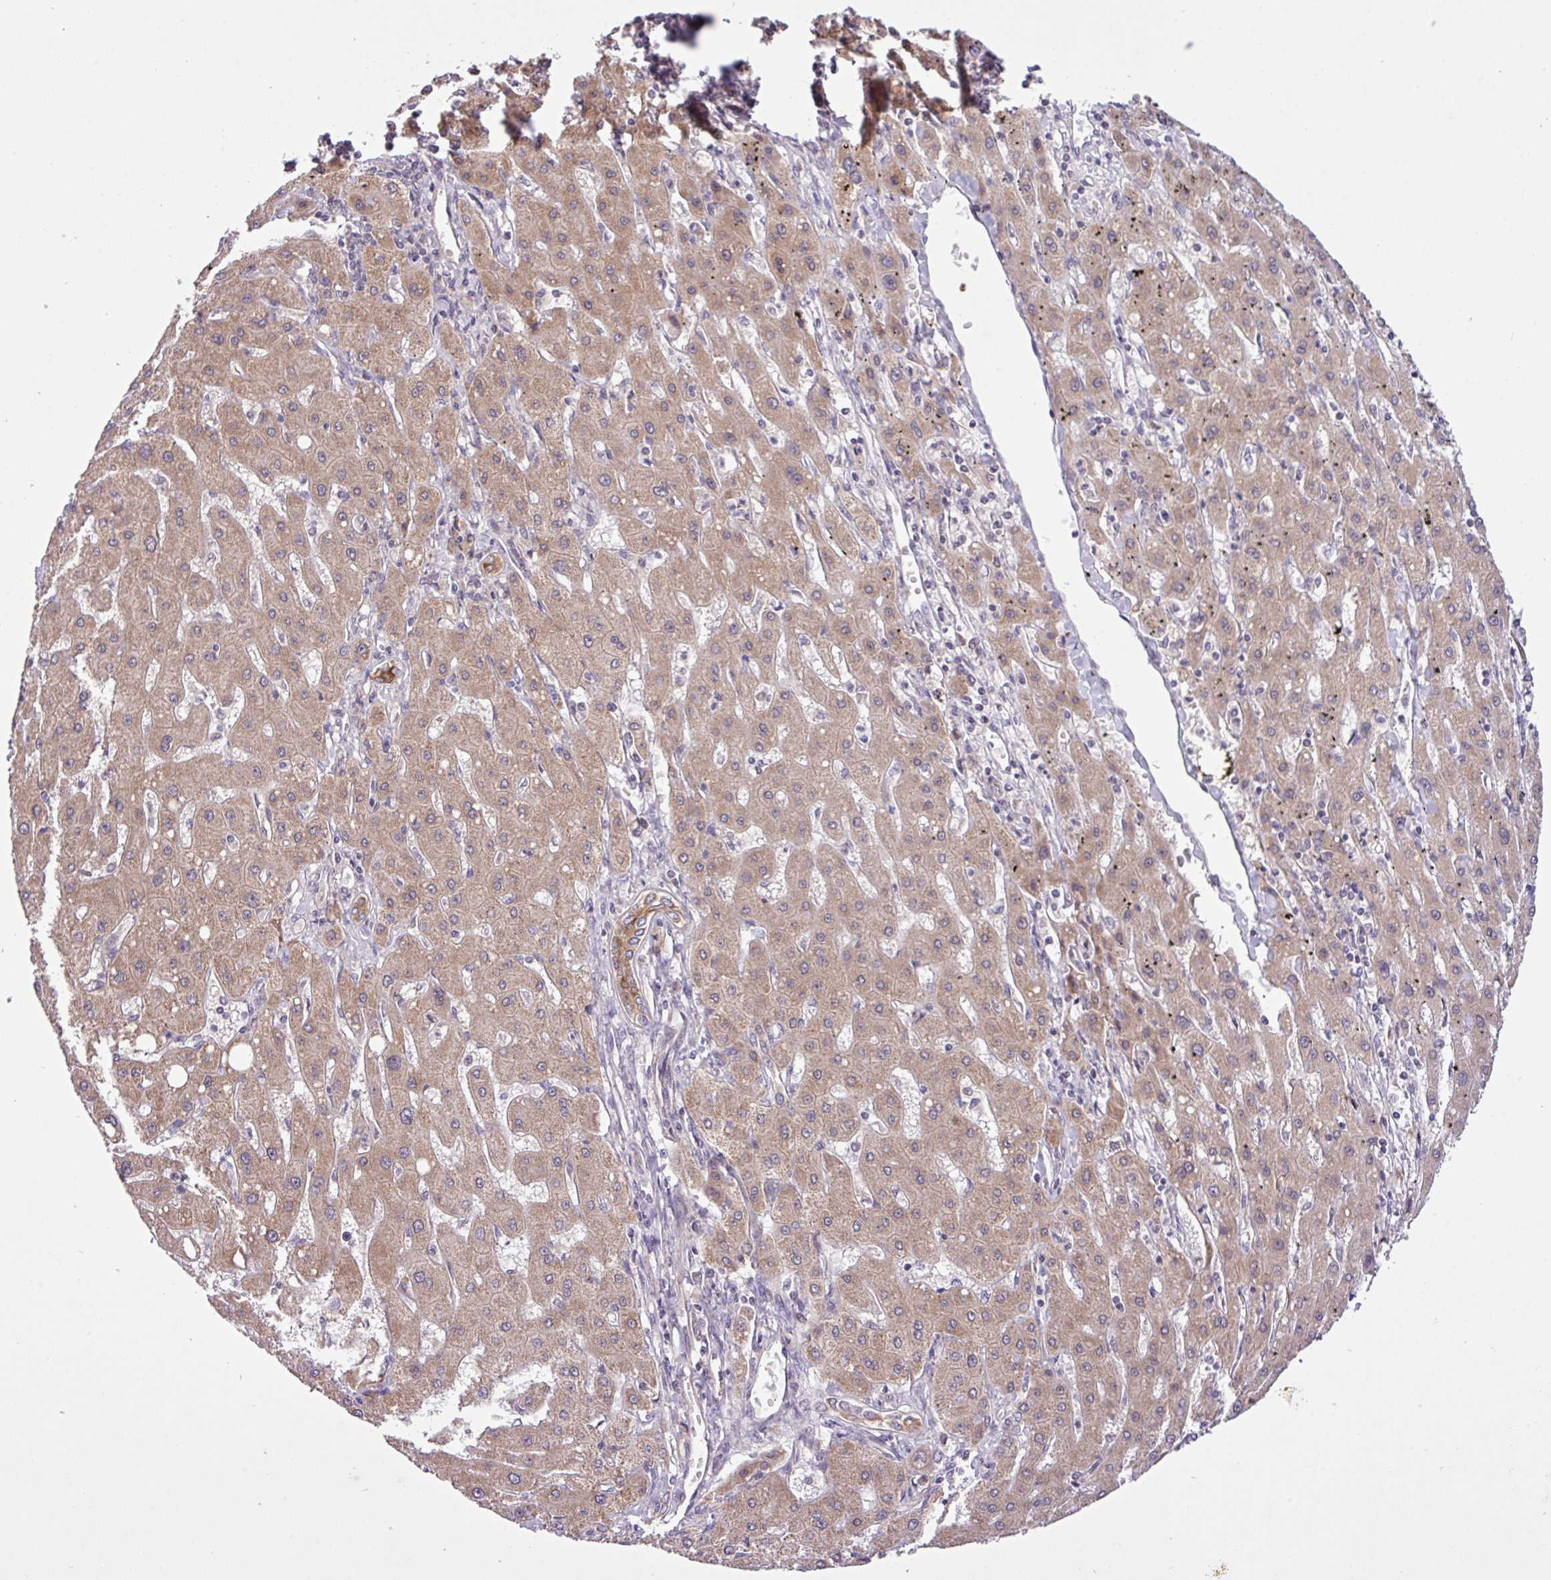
{"staining": {"intensity": "weak", "quantity": ">75%", "location": "cytoplasmic/membranous"}, "tissue": "liver cancer", "cell_type": "Tumor cells", "image_type": "cancer", "snomed": [{"axis": "morphology", "description": "Carcinoma, Hepatocellular, NOS"}, {"axis": "topography", "description": "Liver"}], "caption": "A brown stain highlights weak cytoplasmic/membranous positivity of a protein in liver cancer tumor cells.", "gene": "TIMM10B", "patient": {"sex": "male", "age": 72}}